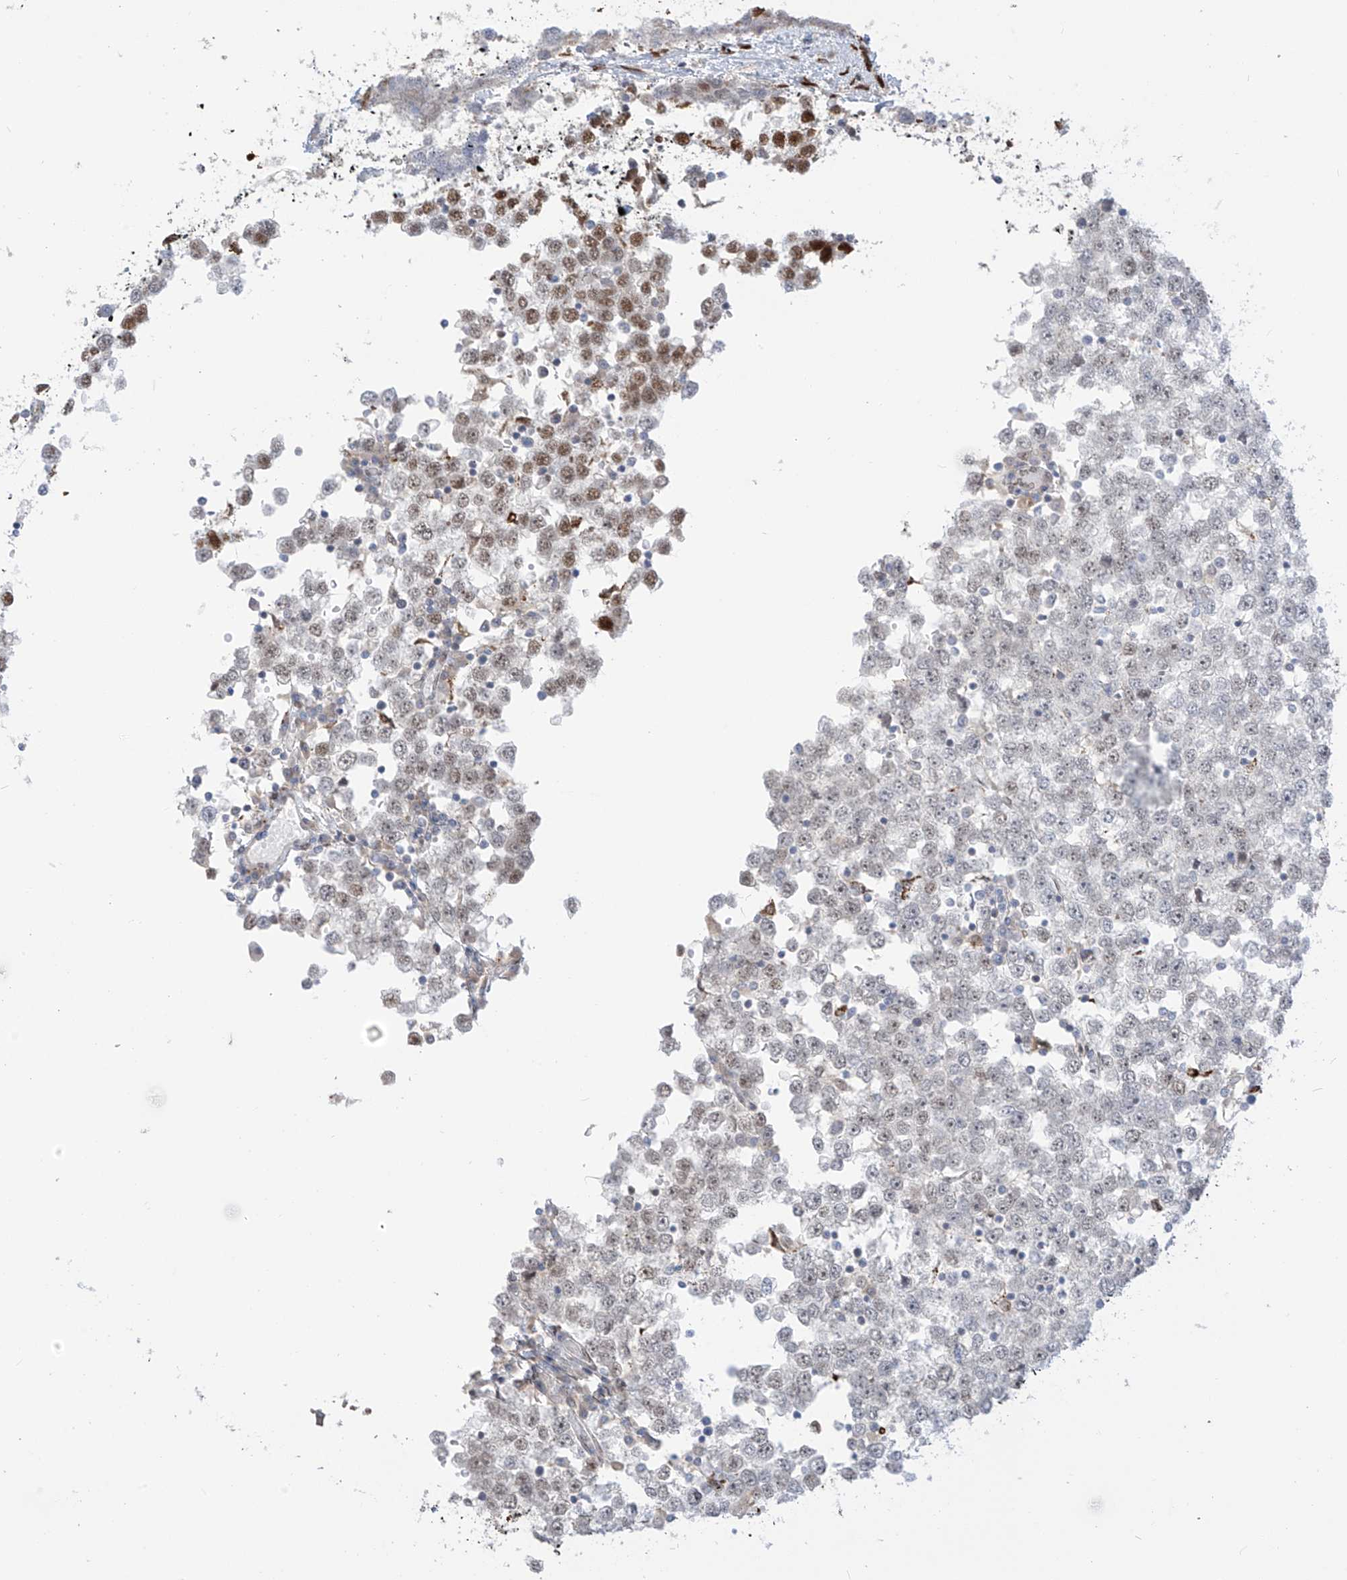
{"staining": {"intensity": "moderate", "quantity": "25%-75%", "location": "nuclear"}, "tissue": "testis cancer", "cell_type": "Tumor cells", "image_type": "cancer", "snomed": [{"axis": "morphology", "description": "Seminoma, NOS"}, {"axis": "topography", "description": "Testis"}], "caption": "The immunohistochemical stain labels moderate nuclear staining in tumor cells of seminoma (testis) tissue. Nuclei are stained in blue.", "gene": "PM20D2", "patient": {"sex": "male", "age": 65}}